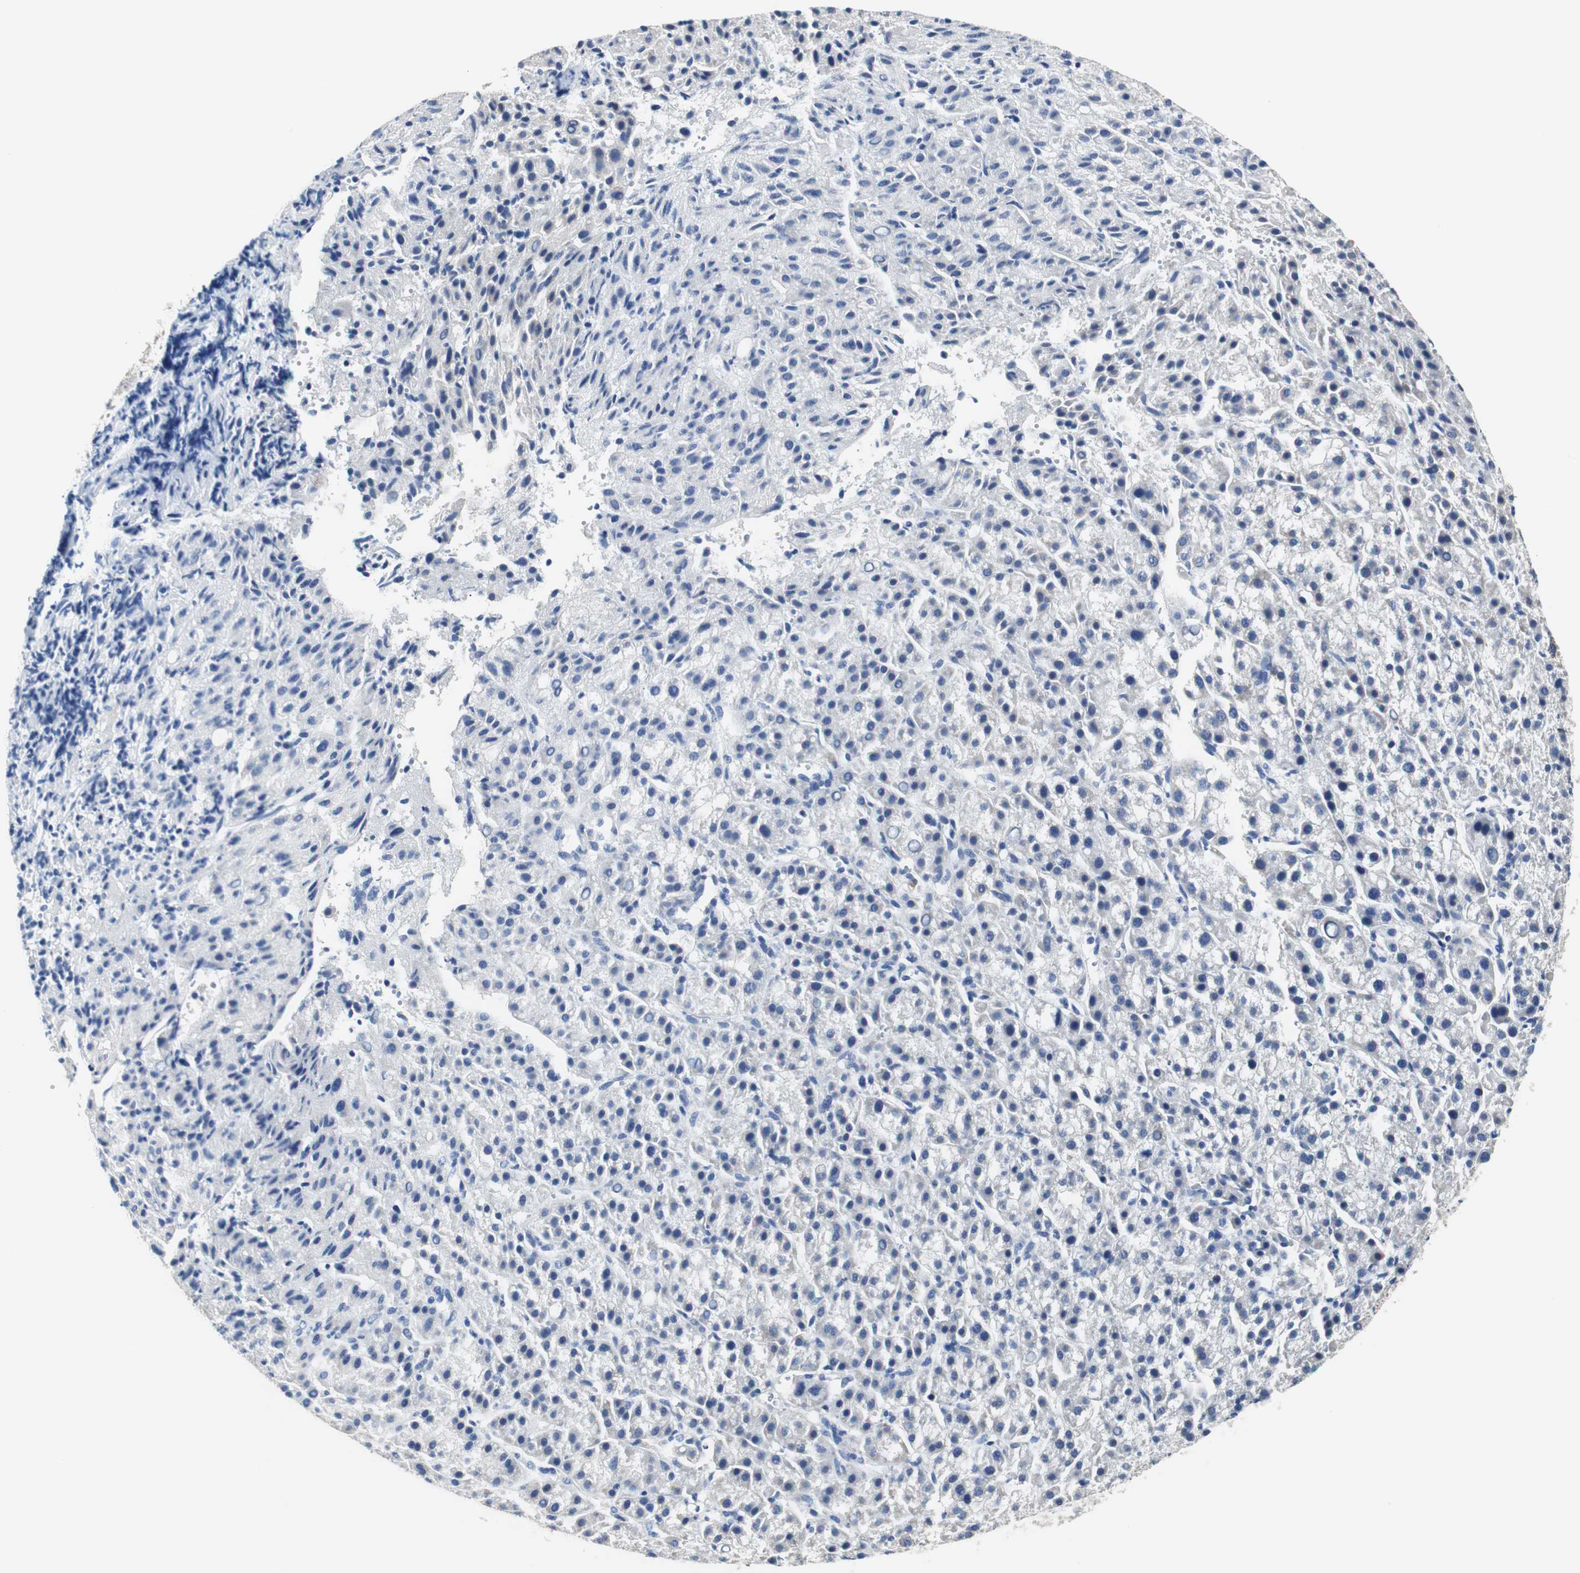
{"staining": {"intensity": "negative", "quantity": "none", "location": "none"}, "tissue": "liver cancer", "cell_type": "Tumor cells", "image_type": "cancer", "snomed": [{"axis": "morphology", "description": "Carcinoma, Hepatocellular, NOS"}, {"axis": "topography", "description": "Liver"}], "caption": "A high-resolution image shows immunohistochemistry (IHC) staining of liver cancer, which exhibits no significant positivity in tumor cells.", "gene": "PCK1", "patient": {"sex": "female", "age": 58}}